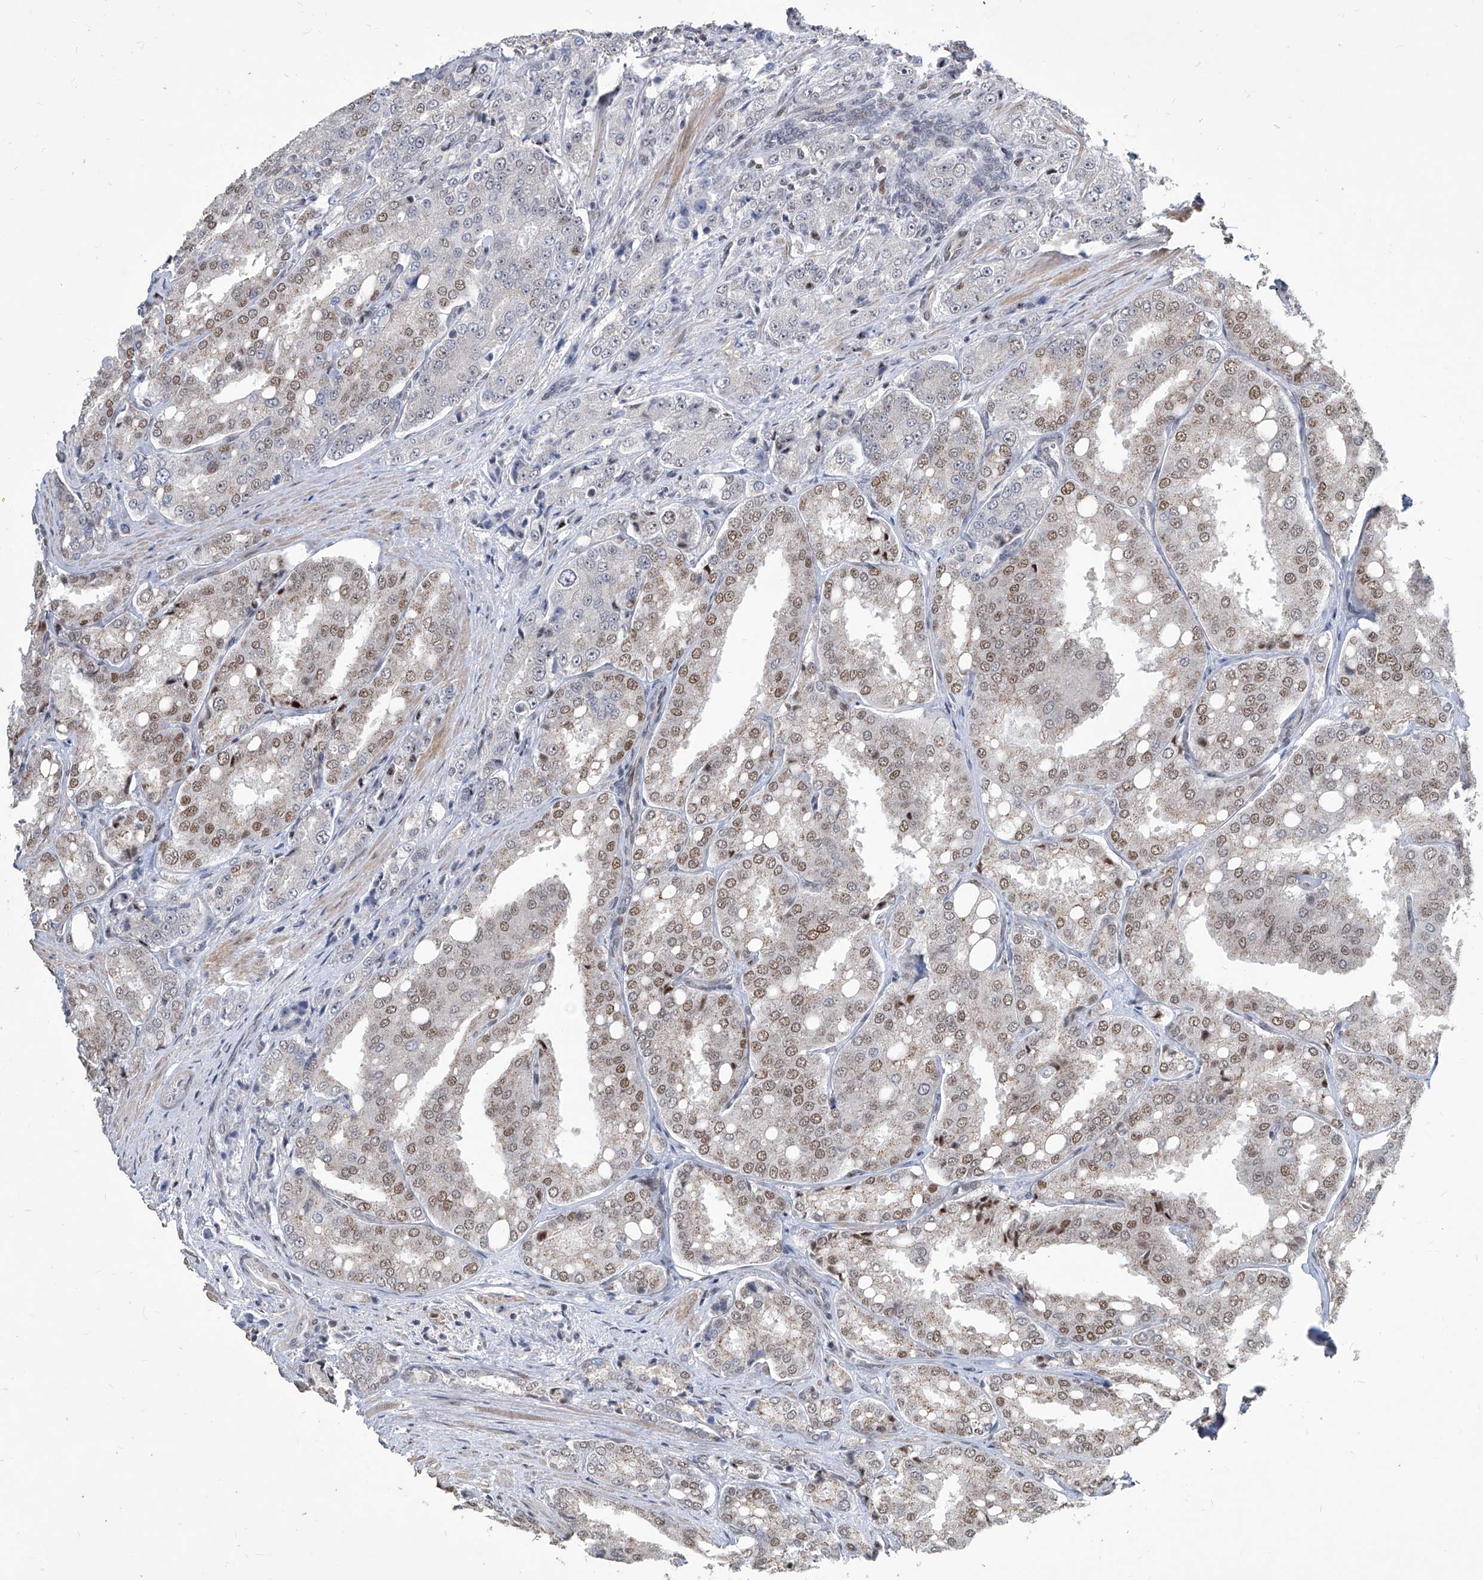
{"staining": {"intensity": "moderate", "quantity": "25%-75%", "location": "nuclear"}, "tissue": "prostate cancer", "cell_type": "Tumor cells", "image_type": "cancer", "snomed": [{"axis": "morphology", "description": "Adenocarcinoma, High grade"}, {"axis": "topography", "description": "Prostate"}], "caption": "This histopathology image exhibits immunohistochemistry staining of human prostate cancer (adenocarcinoma (high-grade)), with medium moderate nuclear expression in about 25%-75% of tumor cells.", "gene": "IRF2", "patient": {"sex": "male", "age": 50}}